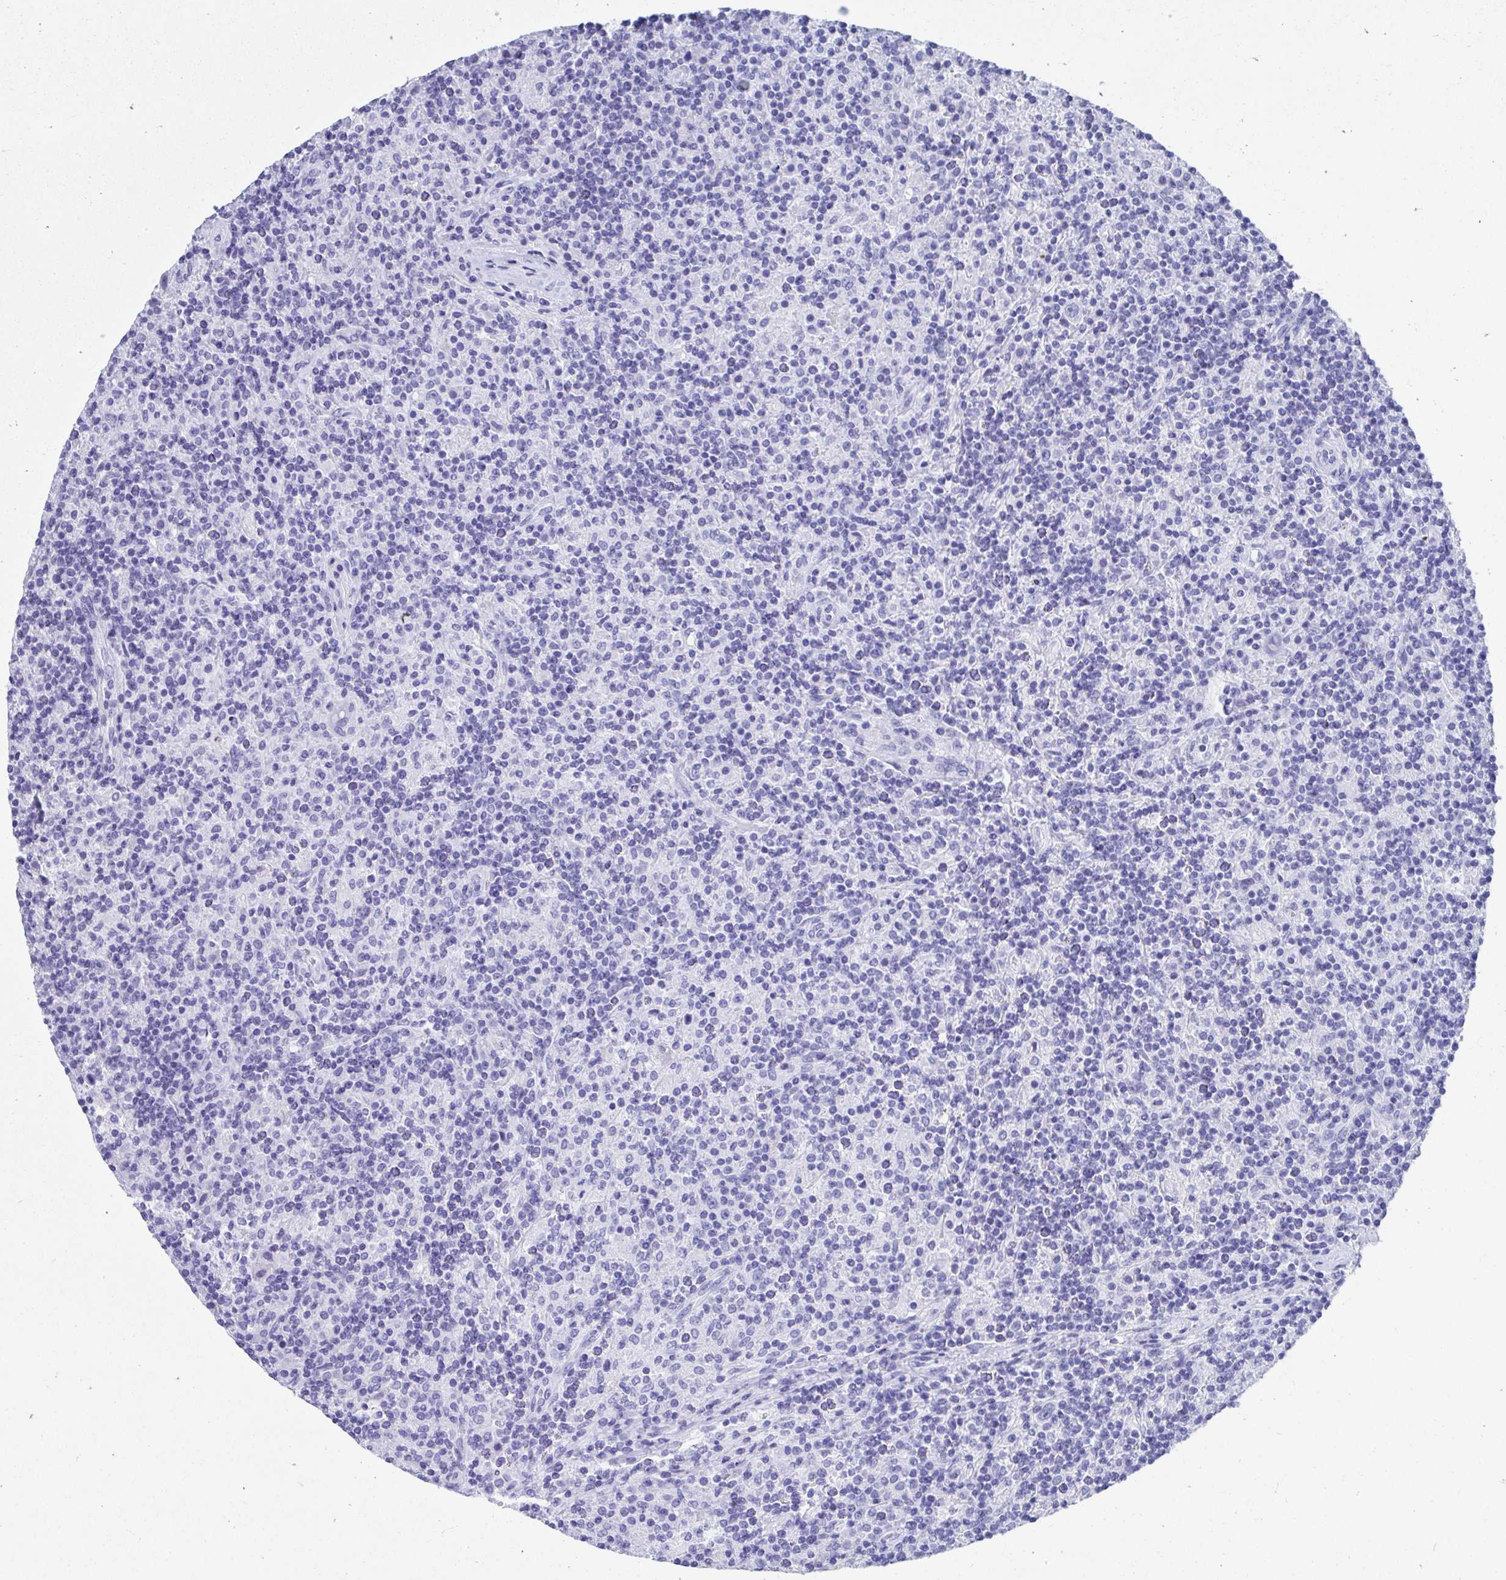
{"staining": {"intensity": "negative", "quantity": "none", "location": "none"}, "tissue": "lymphoma", "cell_type": "Tumor cells", "image_type": "cancer", "snomed": [{"axis": "morphology", "description": "Hodgkin's disease, NOS"}, {"axis": "topography", "description": "Lymph node"}], "caption": "High power microscopy image of an immunohistochemistry photomicrograph of Hodgkin's disease, revealing no significant staining in tumor cells.", "gene": "HGD", "patient": {"sex": "male", "age": 70}}